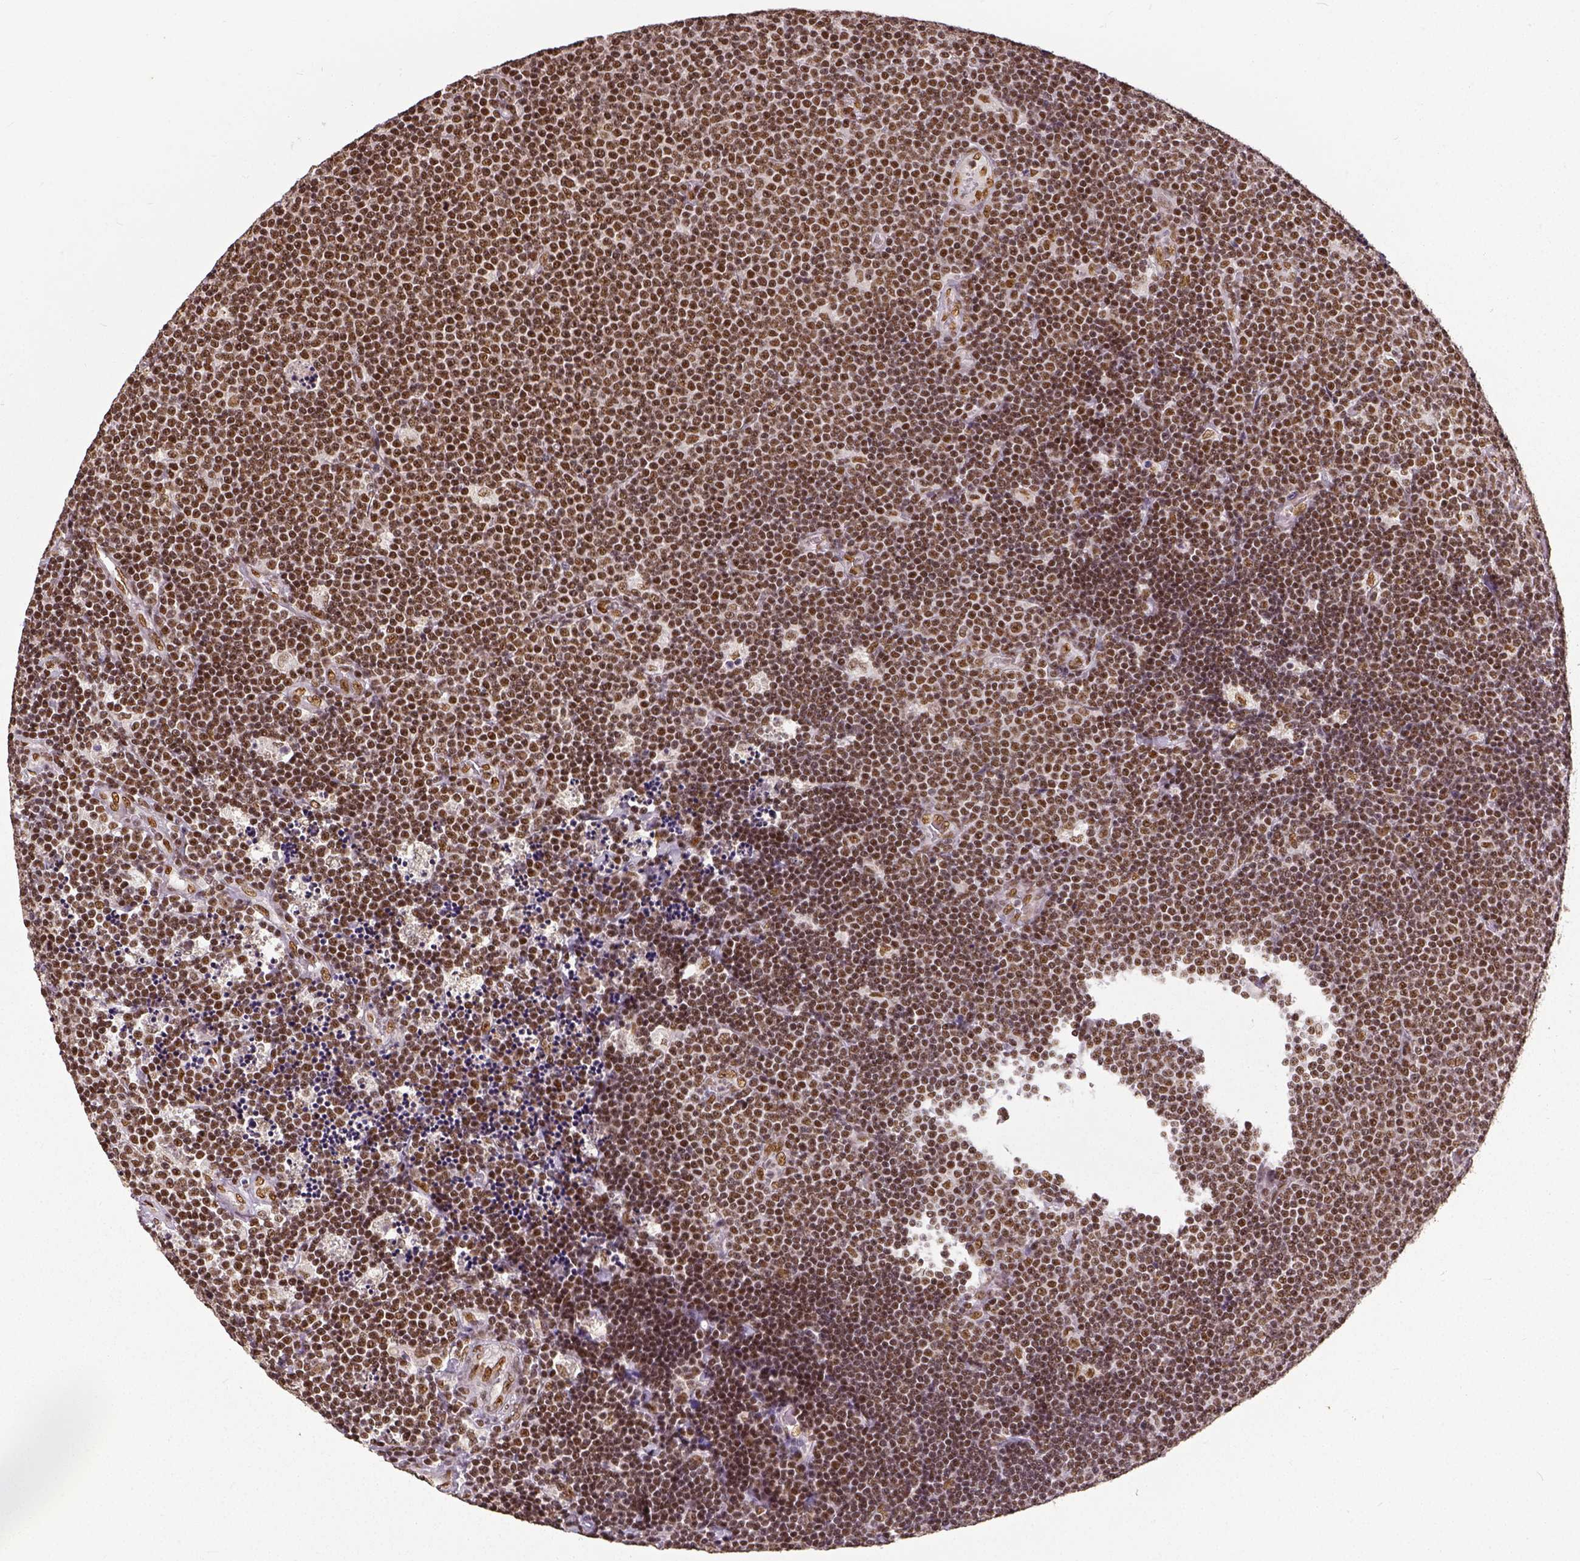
{"staining": {"intensity": "strong", "quantity": ">75%", "location": "nuclear"}, "tissue": "lymphoma", "cell_type": "Tumor cells", "image_type": "cancer", "snomed": [{"axis": "morphology", "description": "Malignant lymphoma, non-Hodgkin's type, Low grade"}, {"axis": "topography", "description": "Brain"}], "caption": "Immunohistochemical staining of human malignant lymphoma, non-Hodgkin's type (low-grade) exhibits strong nuclear protein staining in about >75% of tumor cells. The staining is performed using DAB brown chromogen to label protein expression. The nuclei are counter-stained blue using hematoxylin.", "gene": "ATRX", "patient": {"sex": "female", "age": 66}}